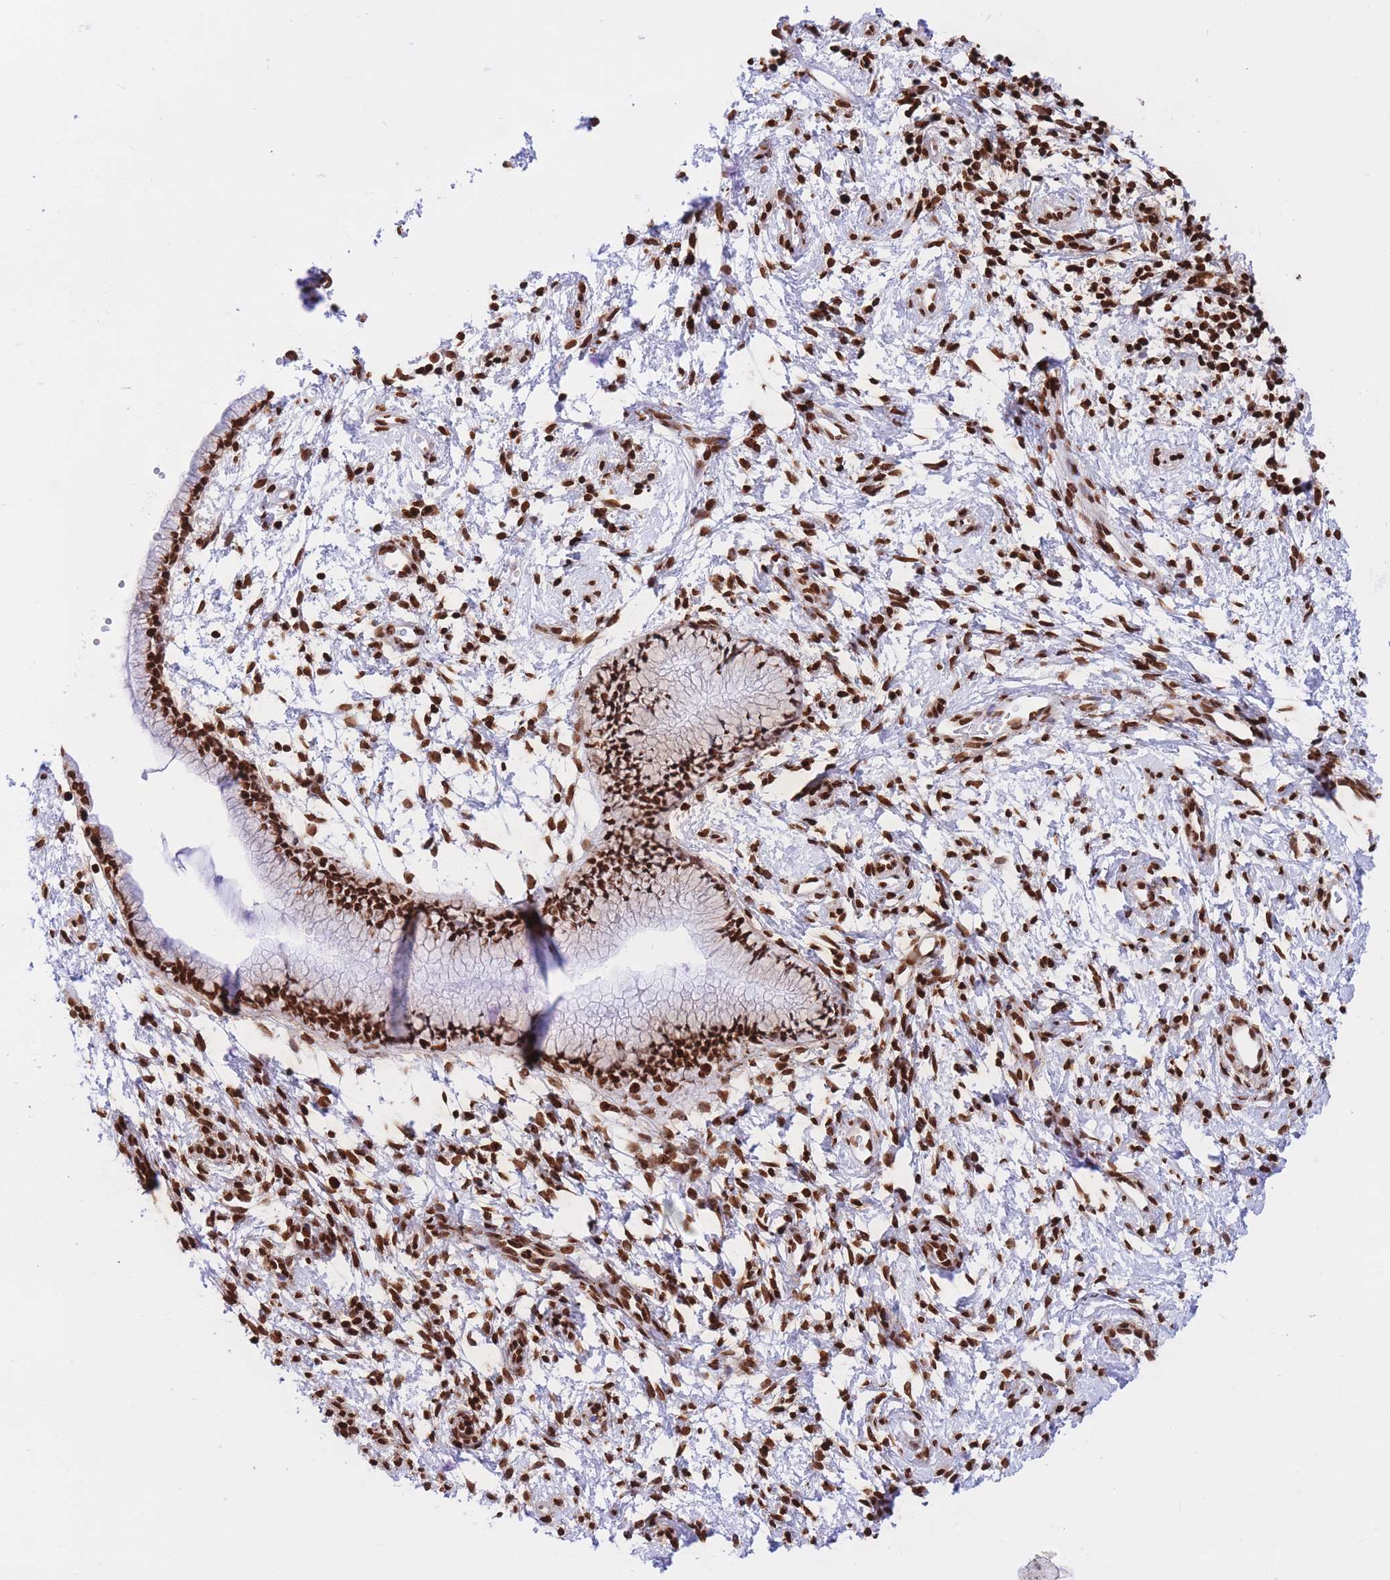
{"staining": {"intensity": "strong", "quantity": ">75%", "location": "nuclear"}, "tissue": "cervix", "cell_type": "Glandular cells", "image_type": "normal", "snomed": [{"axis": "morphology", "description": "Normal tissue, NOS"}, {"axis": "topography", "description": "Cervix"}], "caption": "High-magnification brightfield microscopy of normal cervix stained with DAB (3,3'-diaminobenzidine) (brown) and counterstained with hematoxylin (blue). glandular cells exhibit strong nuclear positivity is appreciated in approximately>75% of cells.", "gene": "H2BC10", "patient": {"sex": "female", "age": 57}}